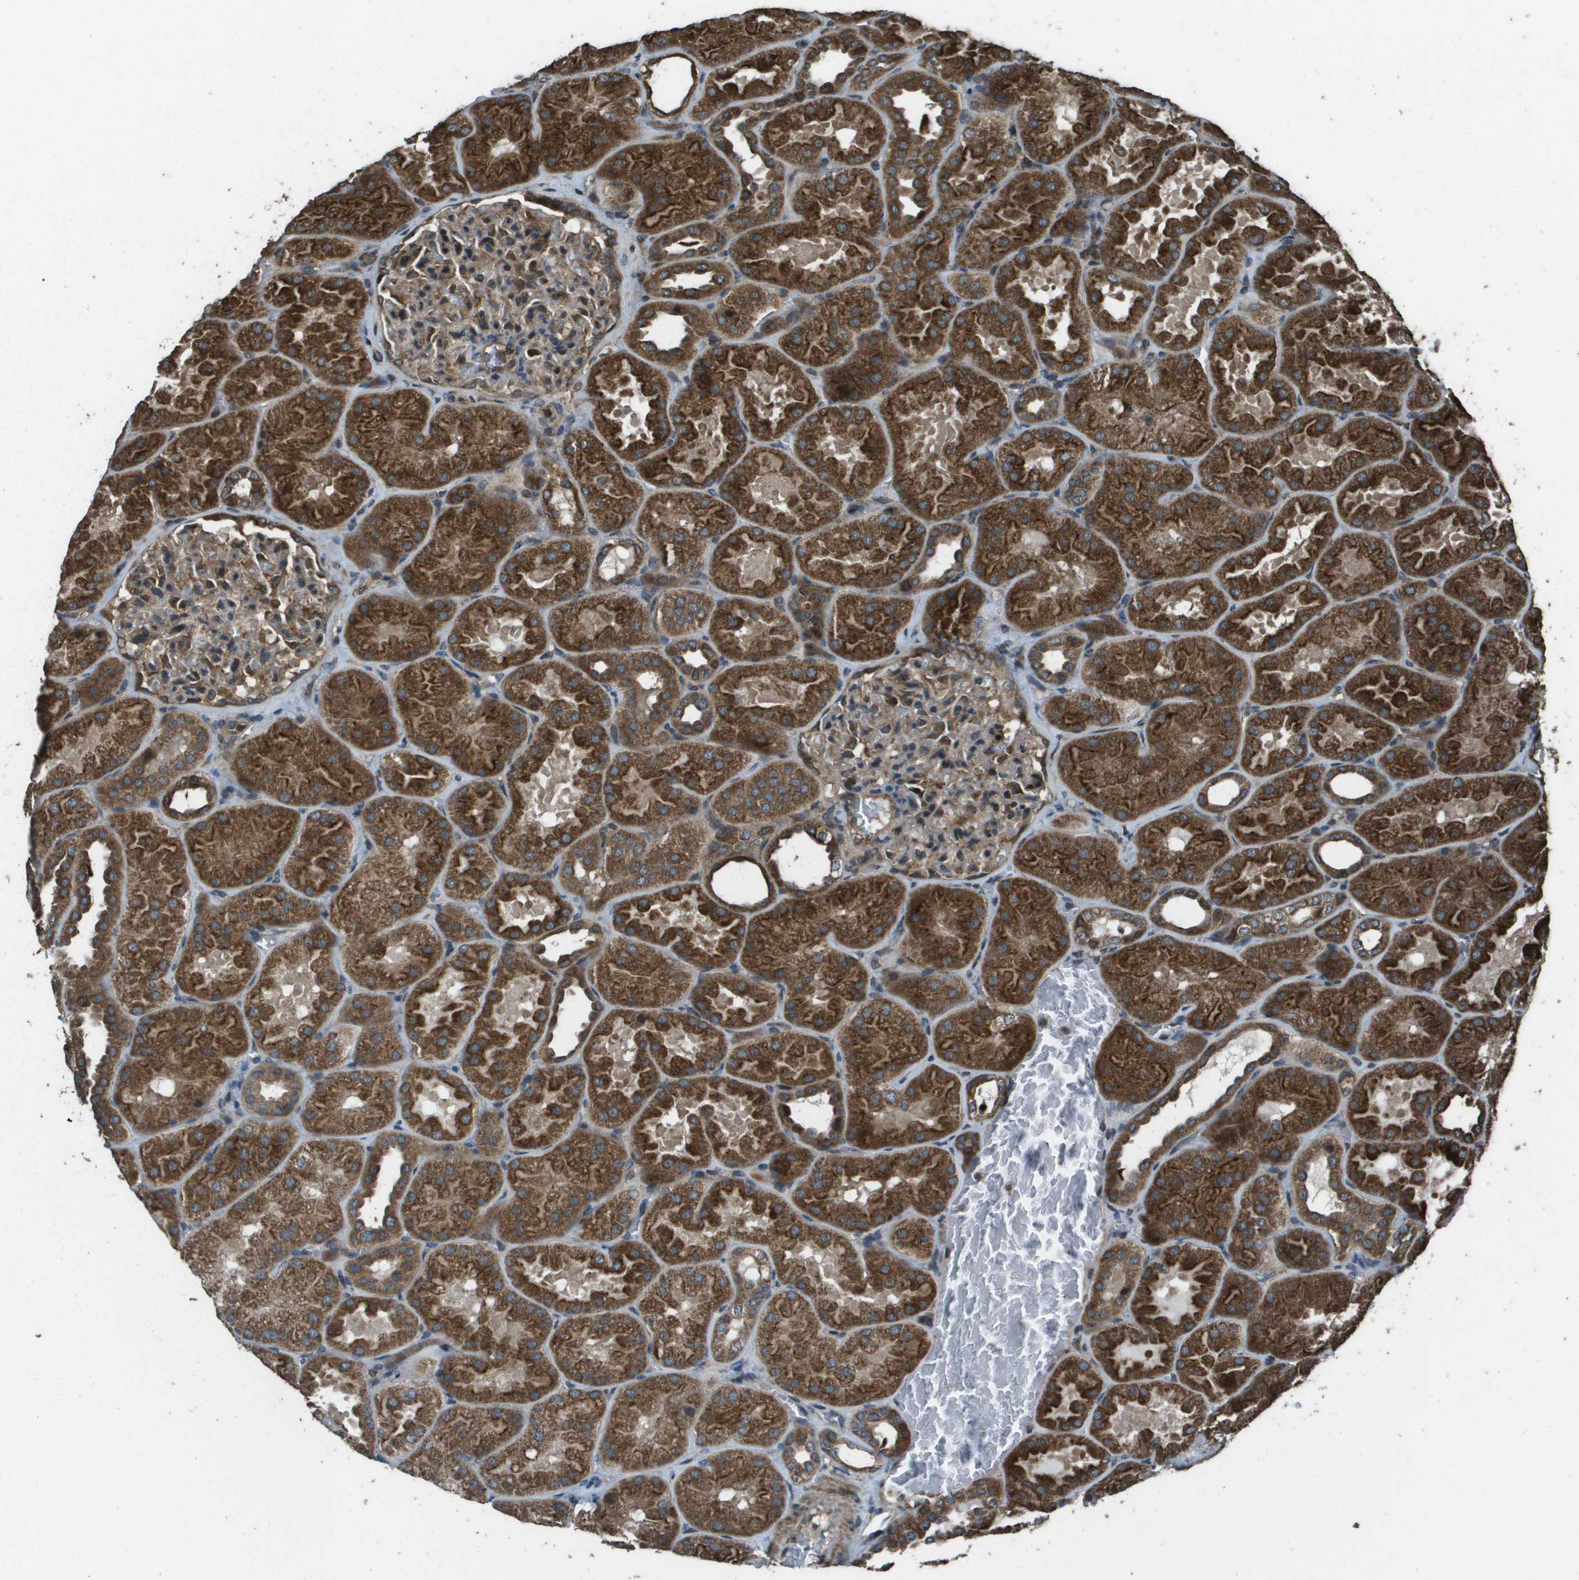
{"staining": {"intensity": "moderate", "quantity": "25%-75%", "location": "cytoplasmic/membranous"}, "tissue": "kidney", "cell_type": "Cells in glomeruli", "image_type": "normal", "snomed": [{"axis": "morphology", "description": "Normal tissue, NOS"}, {"axis": "topography", "description": "Kidney"}], "caption": "This is a histology image of immunohistochemistry (IHC) staining of normal kidney, which shows moderate staining in the cytoplasmic/membranous of cells in glomeruli.", "gene": "FIG4", "patient": {"sex": "male", "age": 28}}